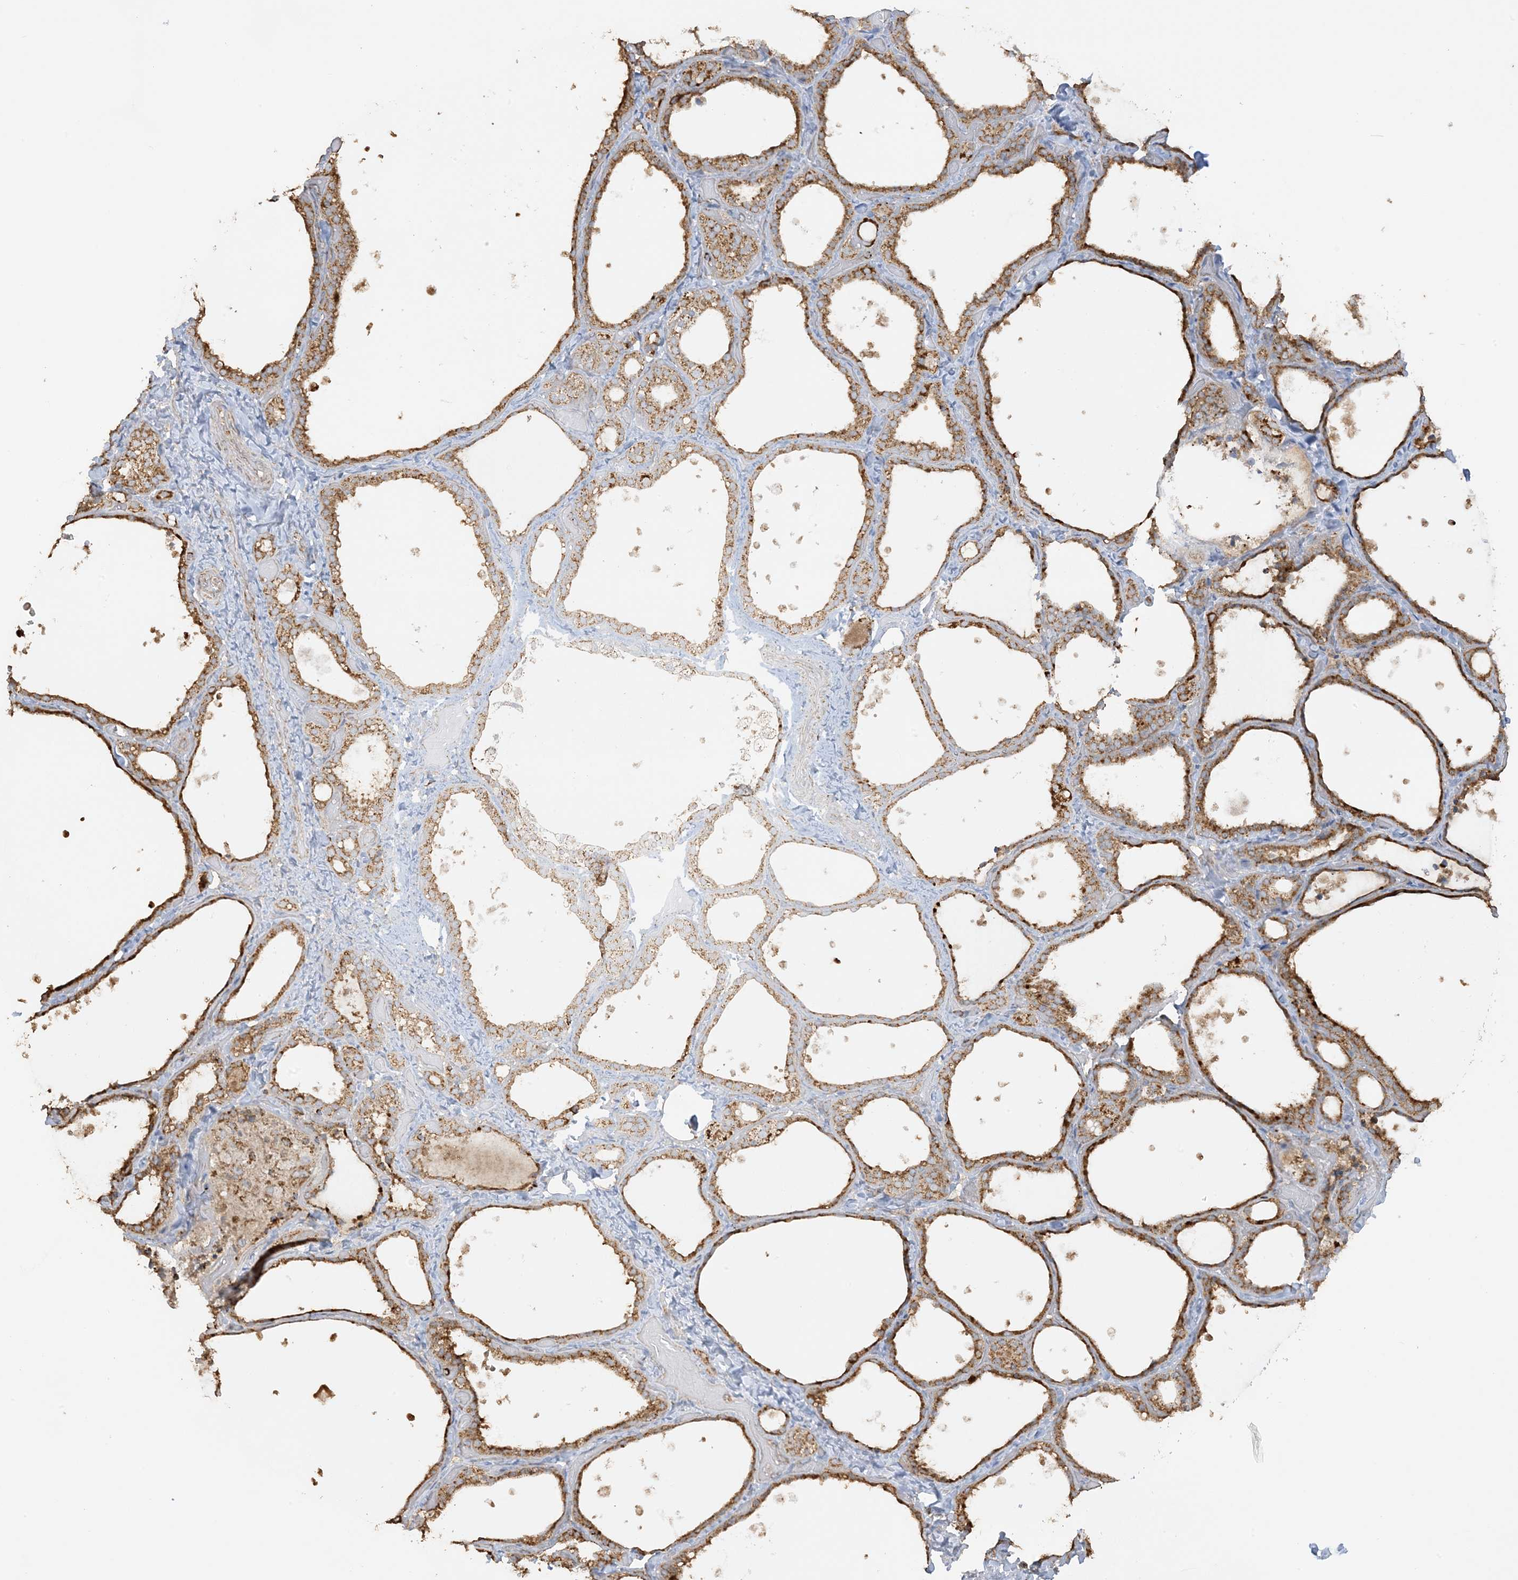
{"staining": {"intensity": "moderate", "quantity": ">75%", "location": "cytoplasmic/membranous"}, "tissue": "thyroid gland", "cell_type": "Glandular cells", "image_type": "normal", "snomed": [{"axis": "morphology", "description": "Normal tissue, NOS"}, {"axis": "topography", "description": "Thyroid gland"}], "caption": "Immunohistochemistry (DAB) staining of benign thyroid gland exhibits moderate cytoplasmic/membranous protein positivity in approximately >75% of glandular cells.", "gene": "AGA", "patient": {"sex": "female", "age": 44}}